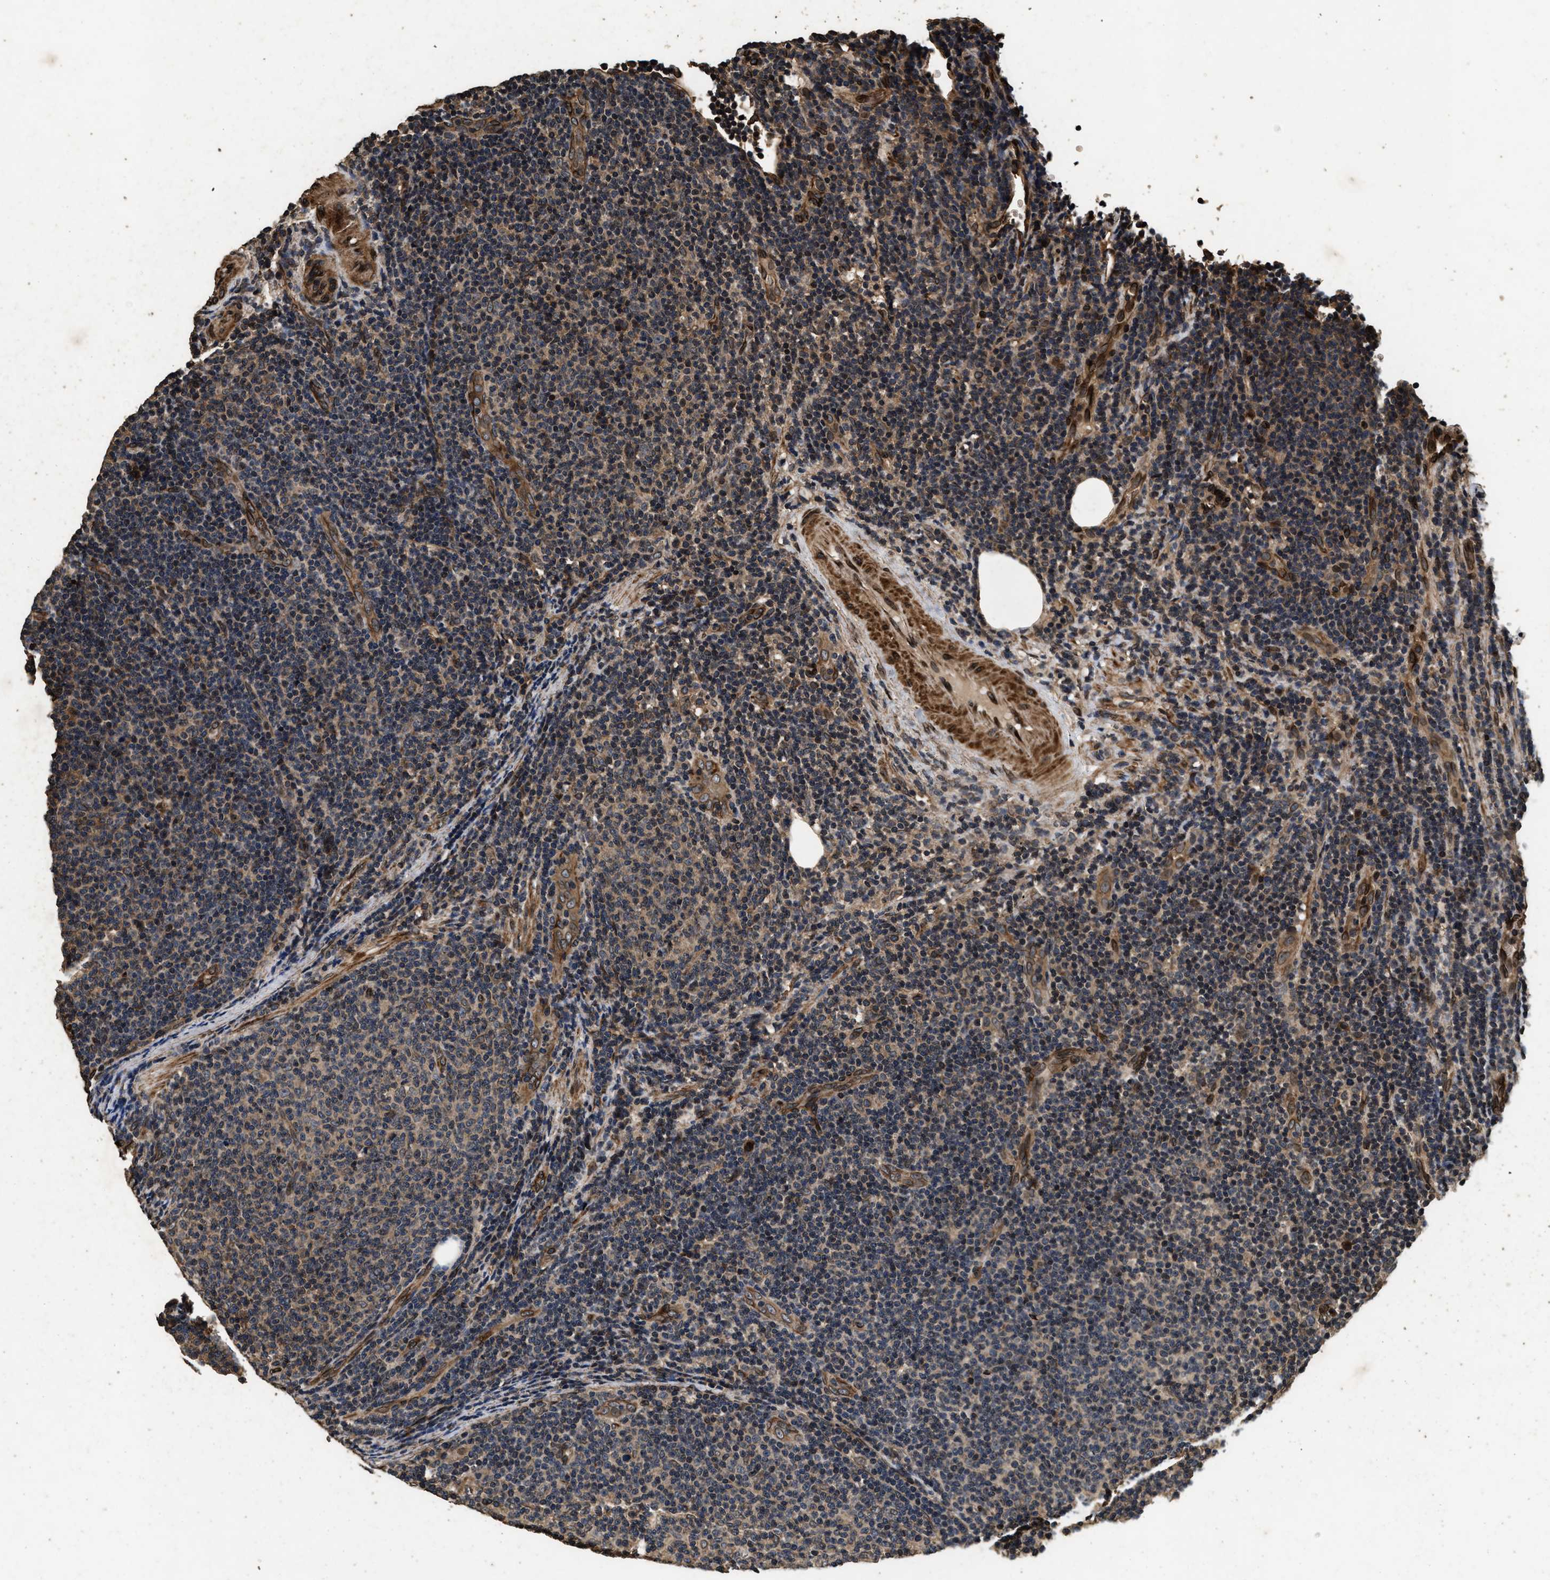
{"staining": {"intensity": "moderate", "quantity": "<25%", "location": "cytoplasmic/membranous,nuclear"}, "tissue": "lymphoma", "cell_type": "Tumor cells", "image_type": "cancer", "snomed": [{"axis": "morphology", "description": "Malignant lymphoma, non-Hodgkin's type, Low grade"}, {"axis": "topography", "description": "Lymph node"}], "caption": "Malignant lymphoma, non-Hodgkin's type (low-grade) was stained to show a protein in brown. There is low levels of moderate cytoplasmic/membranous and nuclear positivity in approximately <25% of tumor cells. (brown staining indicates protein expression, while blue staining denotes nuclei).", "gene": "ACCS", "patient": {"sex": "male", "age": 66}}